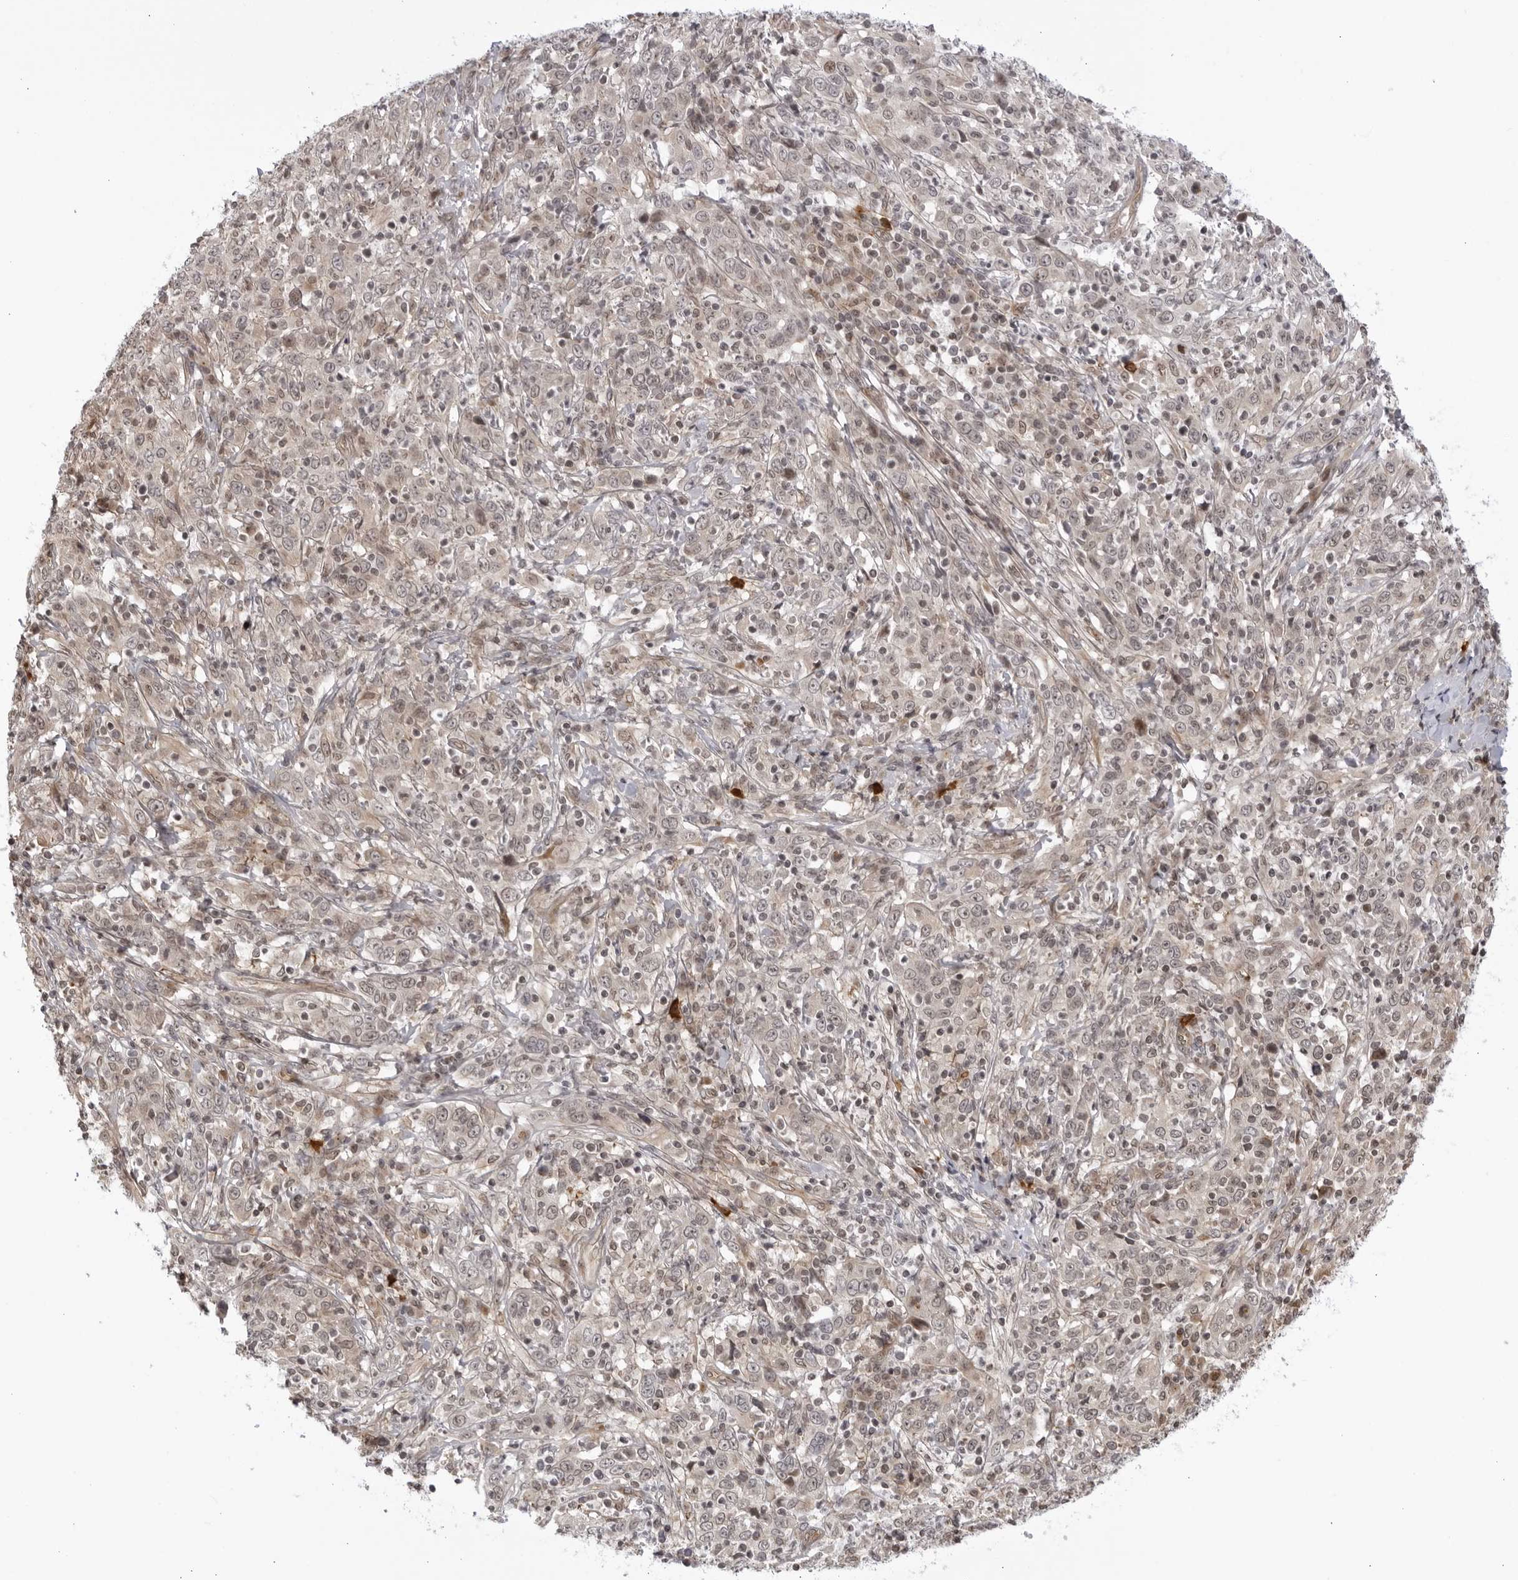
{"staining": {"intensity": "weak", "quantity": ">75%", "location": "cytoplasmic/membranous,nuclear"}, "tissue": "cervical cancer", "cell_type": "Tumor cells", "image_type": "cancer", "snomed": [{"axis": "morphology", "description": "Squamous cell carcinoma, NOS"}, {"axis": "topography", "description": "Cervix"}], "caption": "Immunohistochemical staining of human squamous cell carcinoma (cervical) reveals weak cytoplasmic/membranous and nuclear protein positivity in about >75% of tumor cells.", "gene": "CNBD1", "patient": {"sex": "female", "age": 46}}